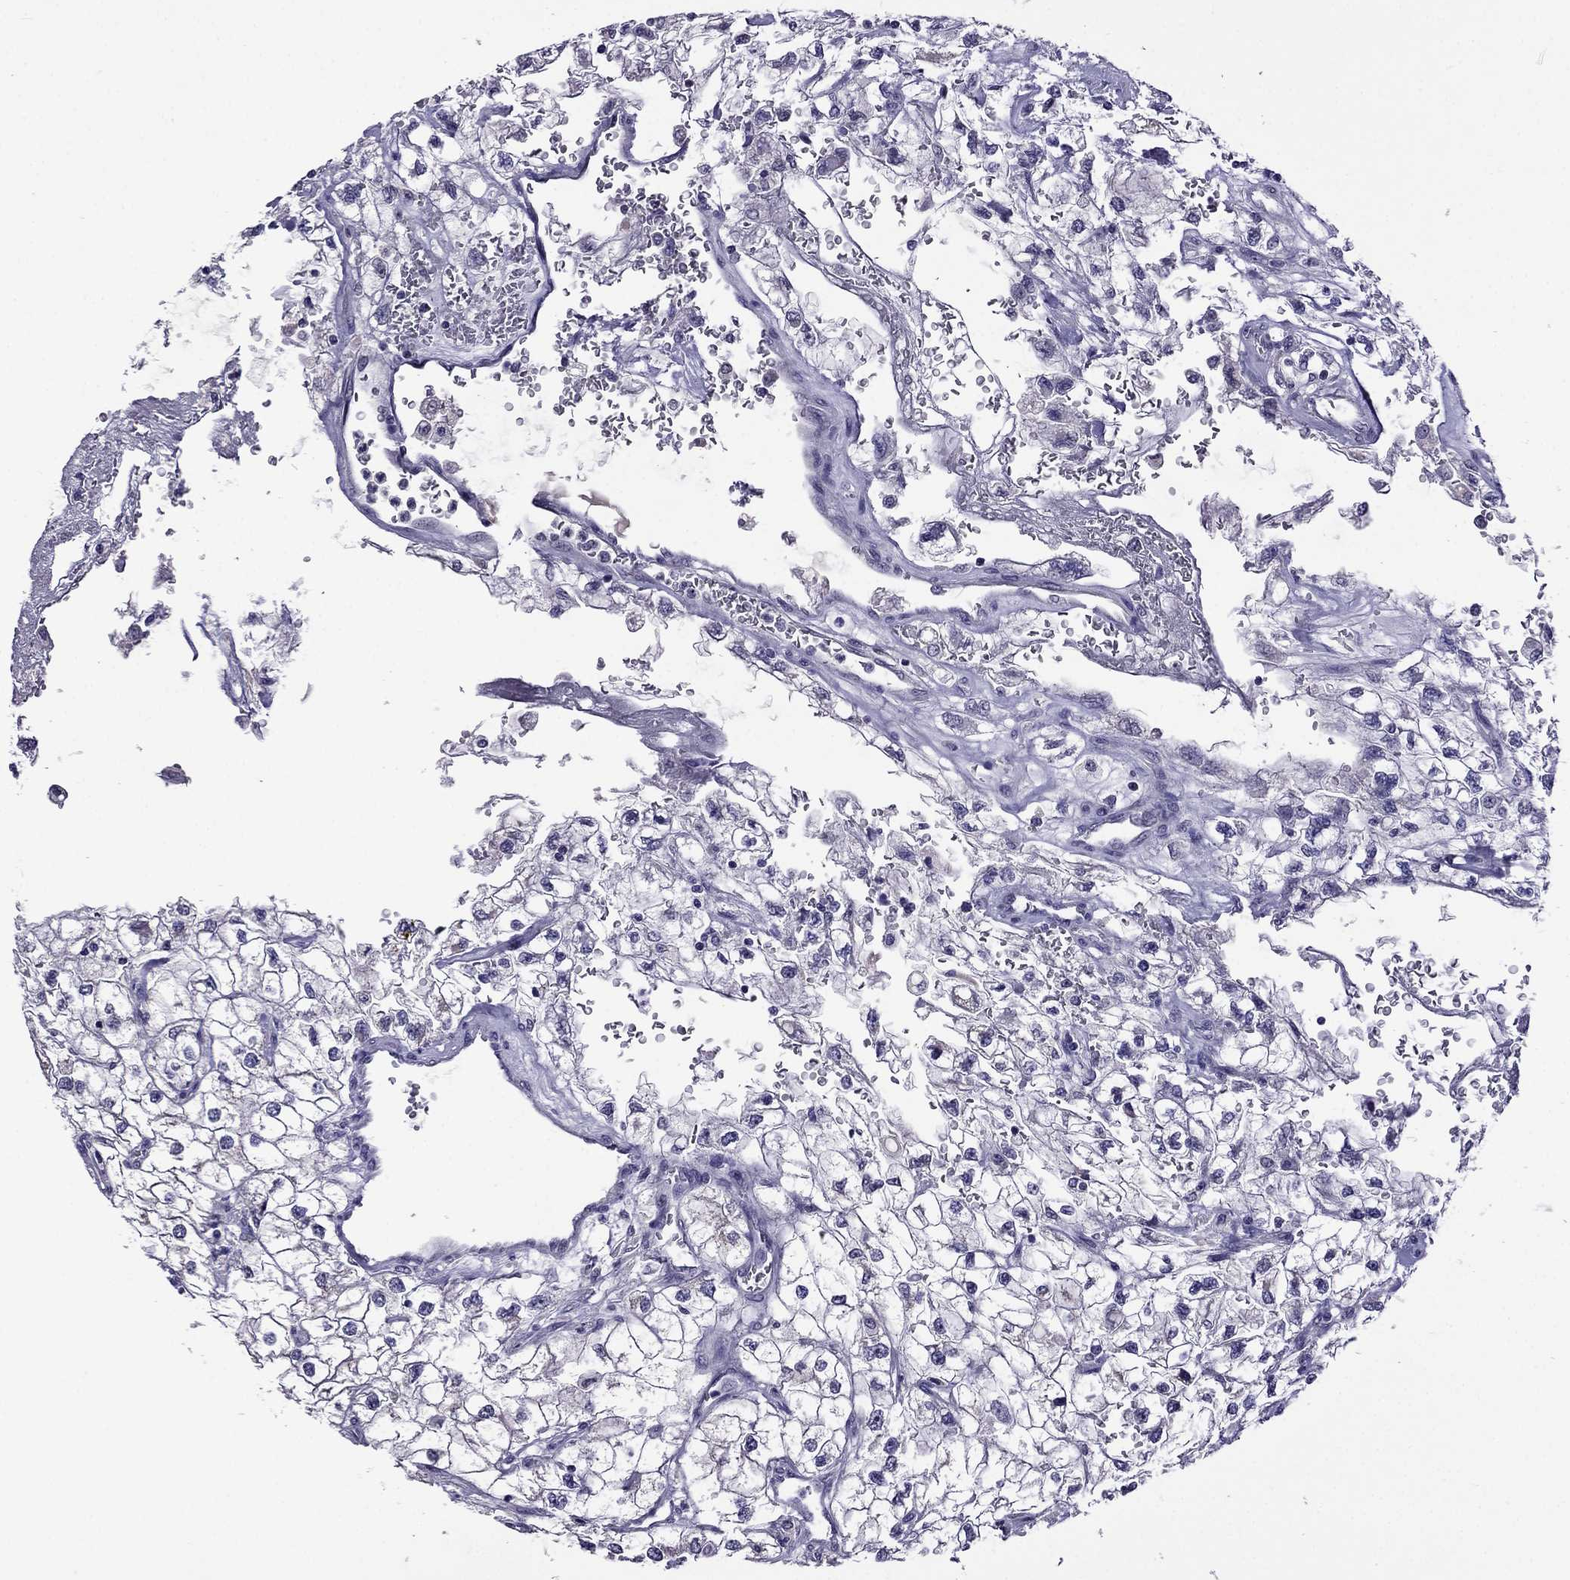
{"staining": {"intensity": "negative", "quantity": "none", "location": "none"}, "tissue": "renal cancer", "cell_type": "Tumor cells", "image_type": "cancer", "snomed": [{"axis": "morphology", "description": "Adenocarcinoma, NOS"}, {"axis": "topography", "description": "Kidney"}], "caption": "Immunohistochemistry histopathology image of neoplastic tissue: human renal cancer (adenocarcinoma) stained with DAB (3,3'-diaminobenzidine) shows no significant protein expression in tumor cells.", "gene": "SPTBN4", "patient": {"sex": "male", "age": 59}}